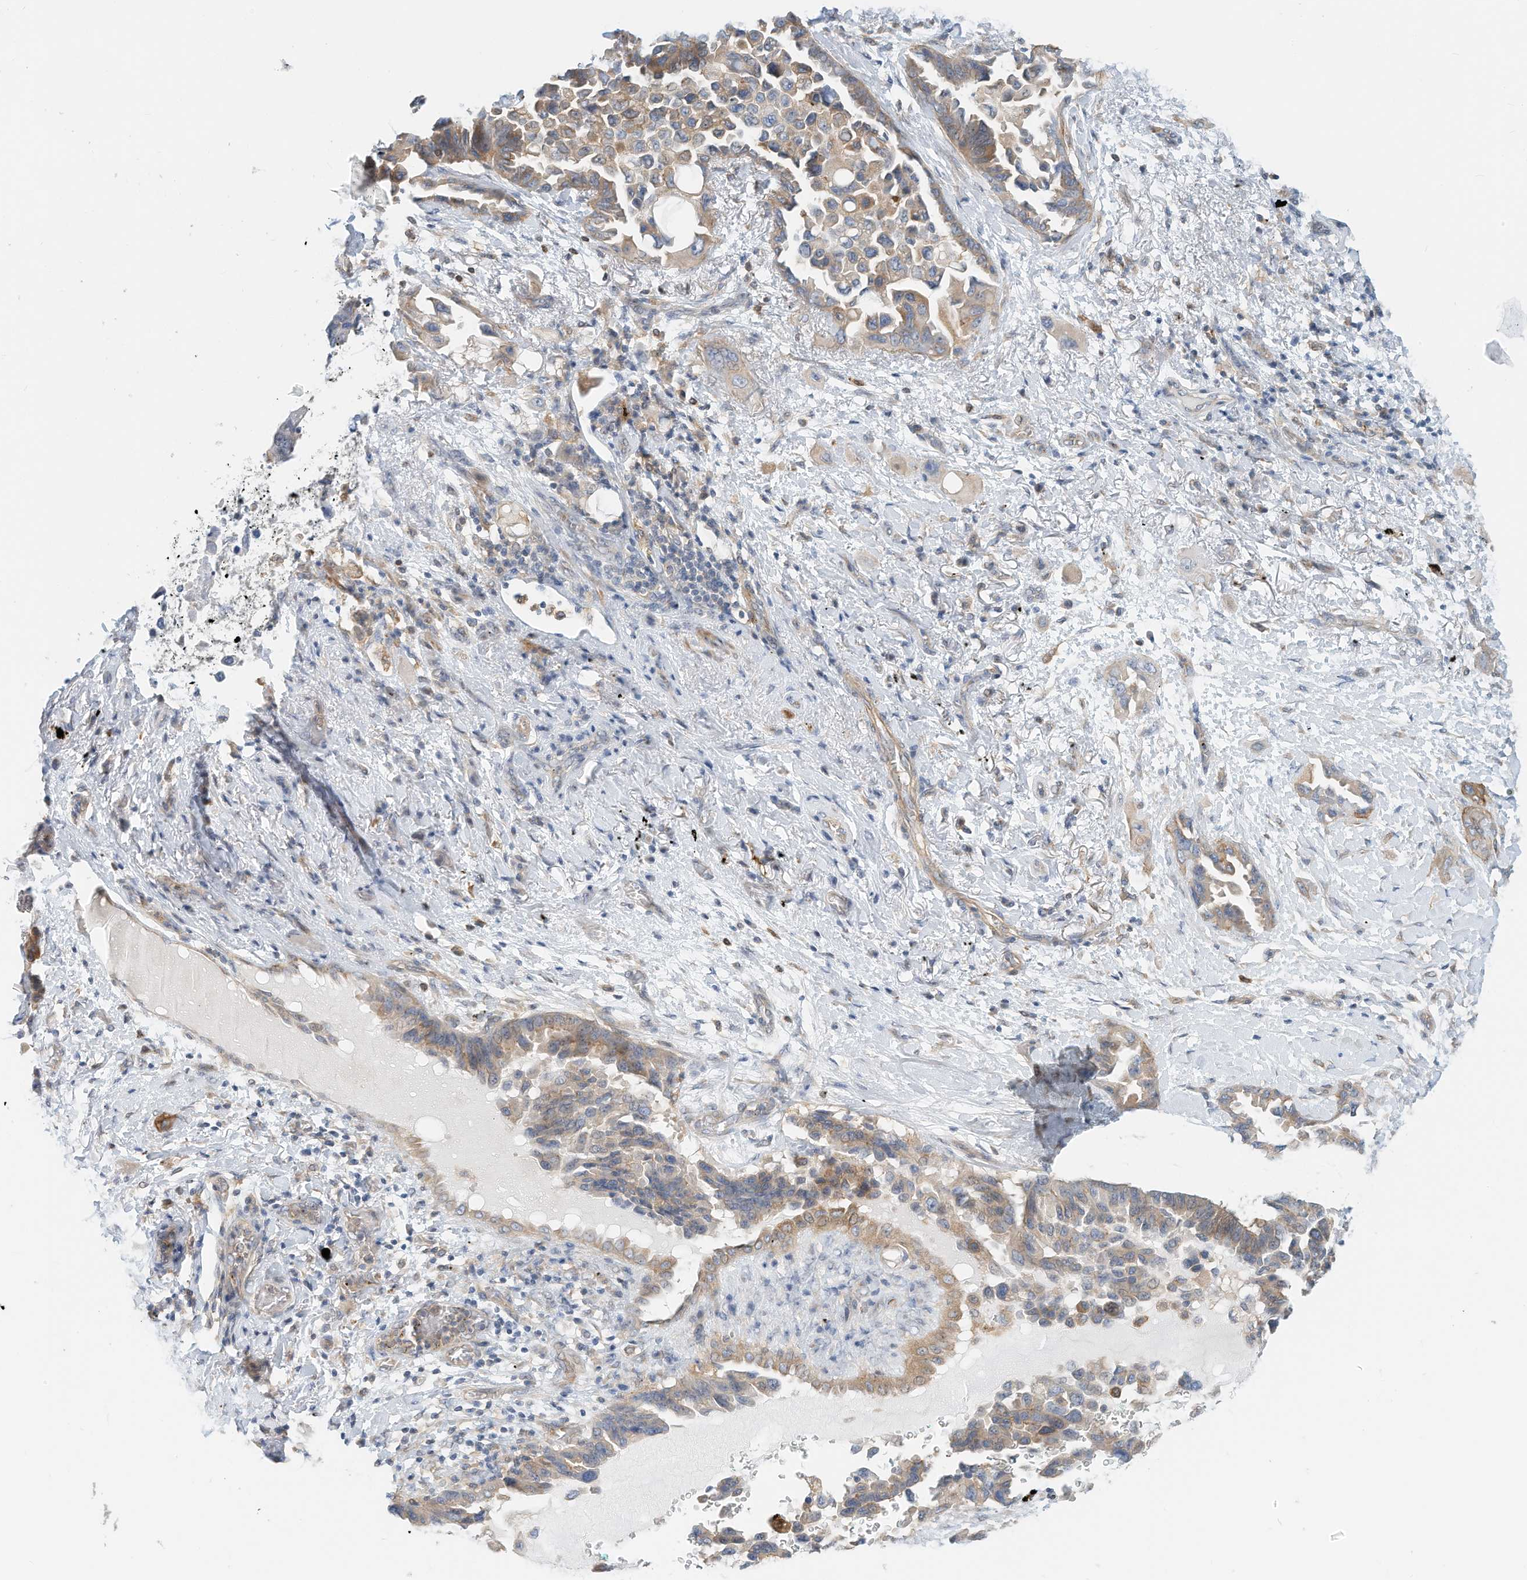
{"staining": {"intensity": "weak", "quantity": "25%-75%", "location": "cytoplasmic/membranous"}, "tissue": "lung cancer", "cell_type": "Tumor cells", "image_type": "cancer", "snomed": [{"axis": "morphology", "description": "Adenocarcinoma, NOS"}, {"axis": "topography", "description": "Lung"}], "caption": "Lung cancer (adenocarcinoma) tissue reveals weak cytoplasmic/membranous positivity in about 25%-75% of tumor cells (brown staining indicates protein expression, while blue staining denotes nuclei).", "gene": "MICAL1", "patient": {"sex": "female", "age": 67}}